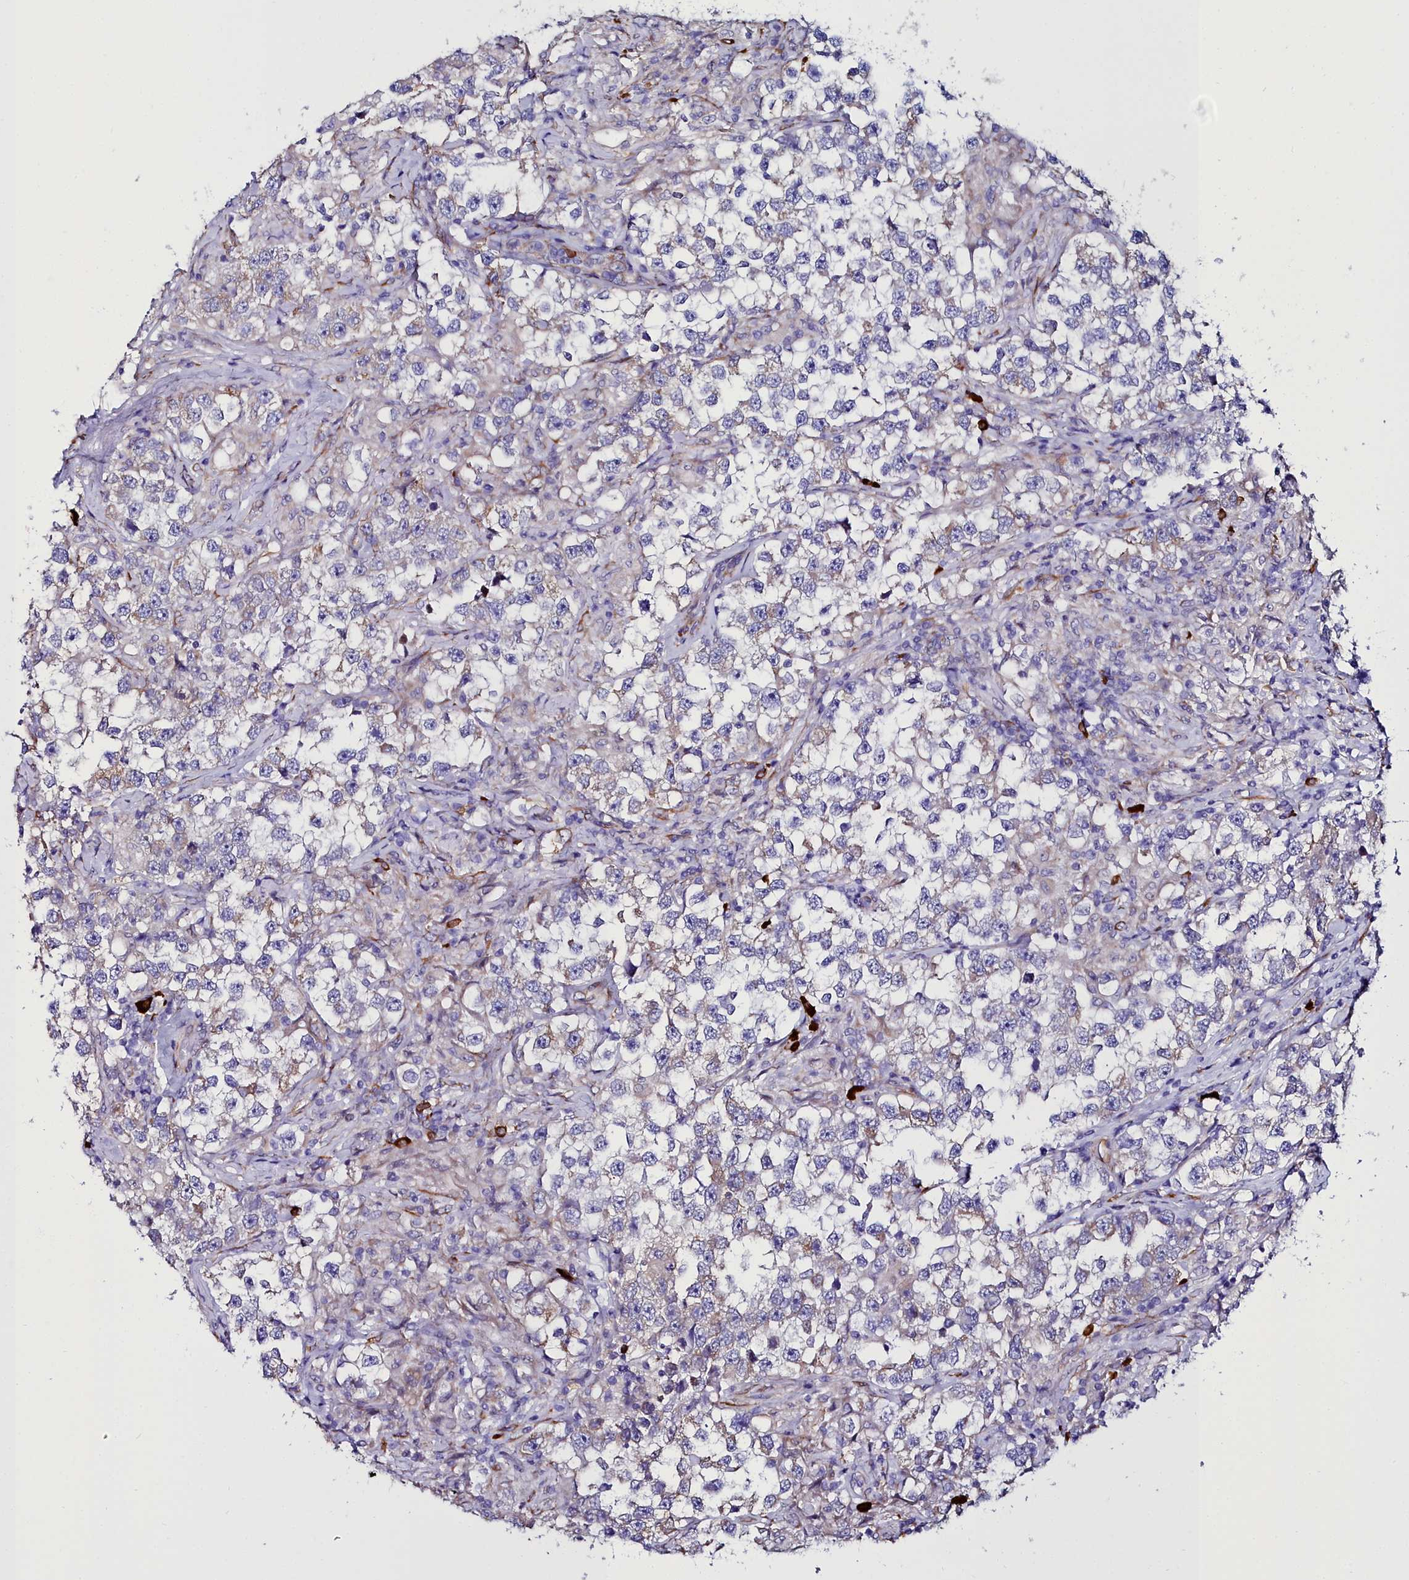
{"staining": {"intensity": "weak", "quantity": "<25%", "location": "cytoplasmic/membranous"}, "tissue": "testis cancer", "cell_type": "Tumor cells", "image_type": "cancer", "snomed": [{"axis": "morphology", "description": "Seminoma, NOS"}, {"axis": "topography", "description": "Testis"}], "caption": "IHC image of neoplastic tissue: human testis cancer stained with DAB exhibits no significant protein staining in tumor cells.", "gene": "TXNDC5", "patient": {"sex": "male", "age": 46}}